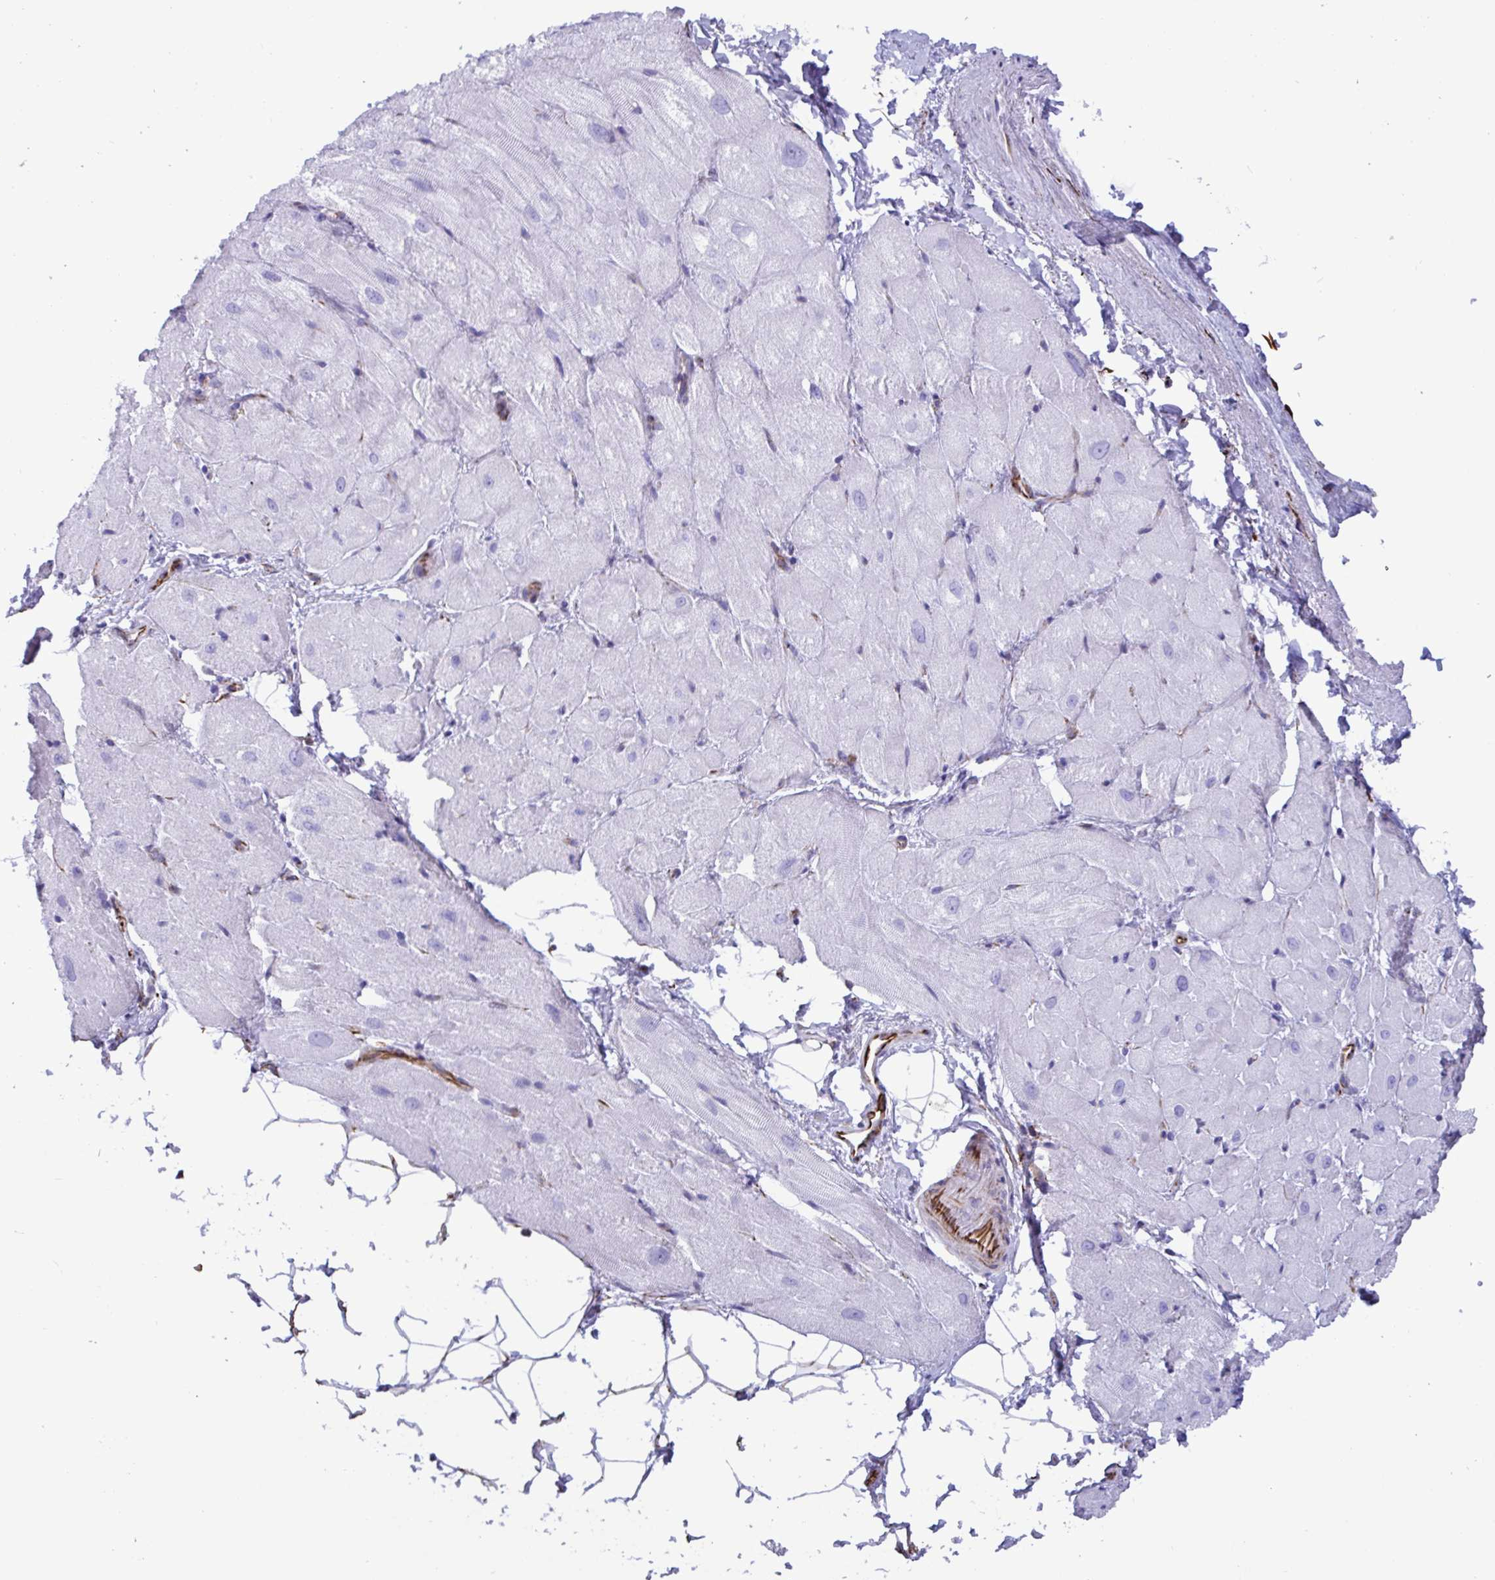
{"staining": {"intensity": "negative", "quantity": "none", "location": "none"}, "tissue": "heart muscle", "cell_type": "Cardiomyocytes", "image_type": "normal", "snomed": [{"axis": "morphology", "description": "Normal tissue, NOS"}, {"axis": "topography", "description": "Heart"}], "caption": "Immunohistochemical staining of normal heart muscle shows no significant expression in cardiomyocytes.", "gene": "SMAD5", "patient": {"sex": "male", "age": 62}}